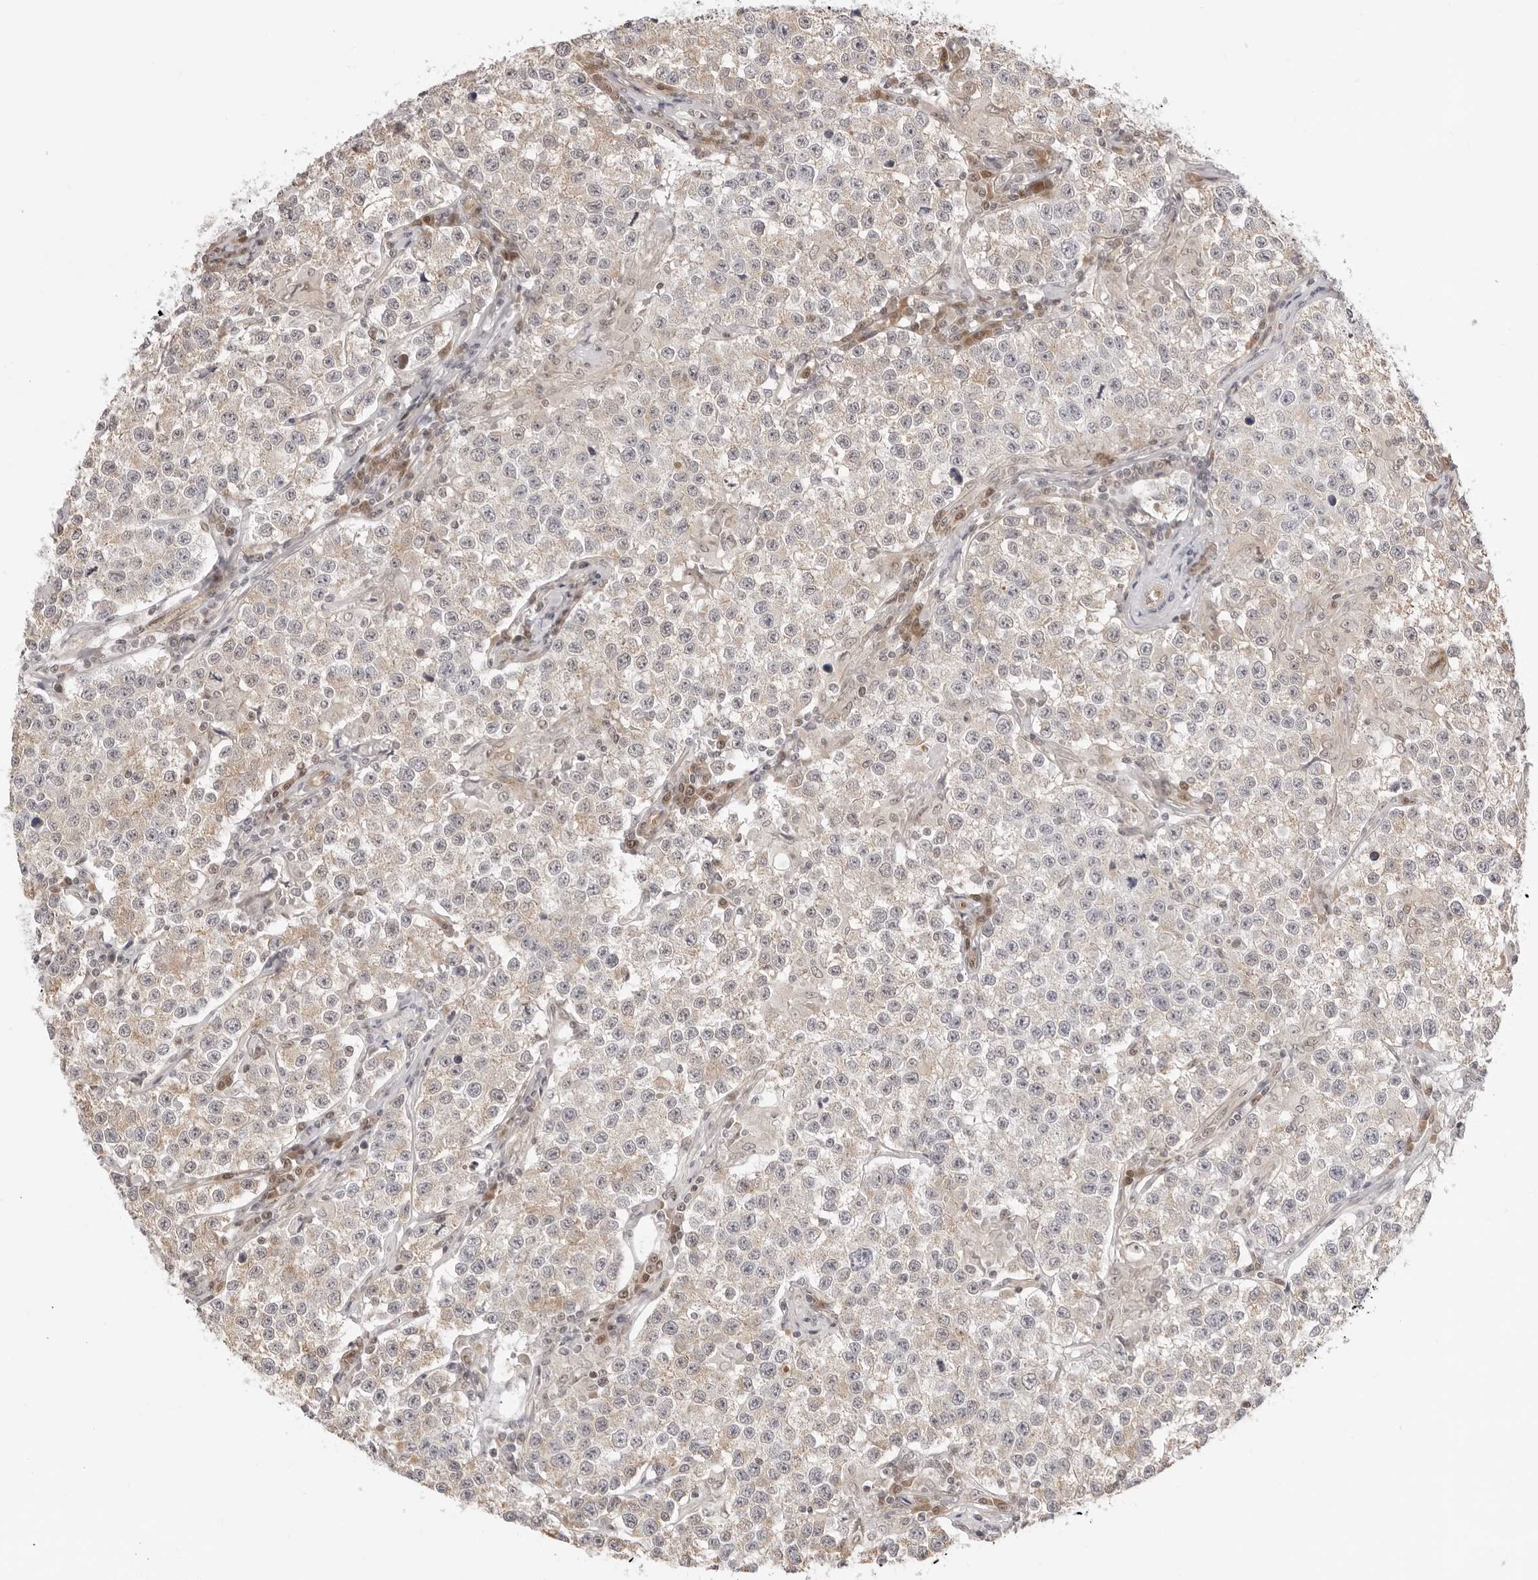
{"staining": {"intensity": "weak", "quantity": "25%-75%", "location": "cytoplasmic/membranous"}, "tissue": "testis cancer", "cell_type": "Tumor cells", "image_type": "cancer", "snomed": [{"axis": "morphology", "description": "Seminoma, NOS"}, {"axis": "morphology", "description": "Carcinoma, Embryonal, NOS"}, {"axis": "topography", "description": "Testis"}], "caption": "DAB immunohistochemical staining of embryonal carcinoma (testis) reveals weak cytoplasmic/membranous protein staining in about 25%-75% of tumor cells.", "gene": "FDPS", "patient": {"sex": "male", "age": 43}}